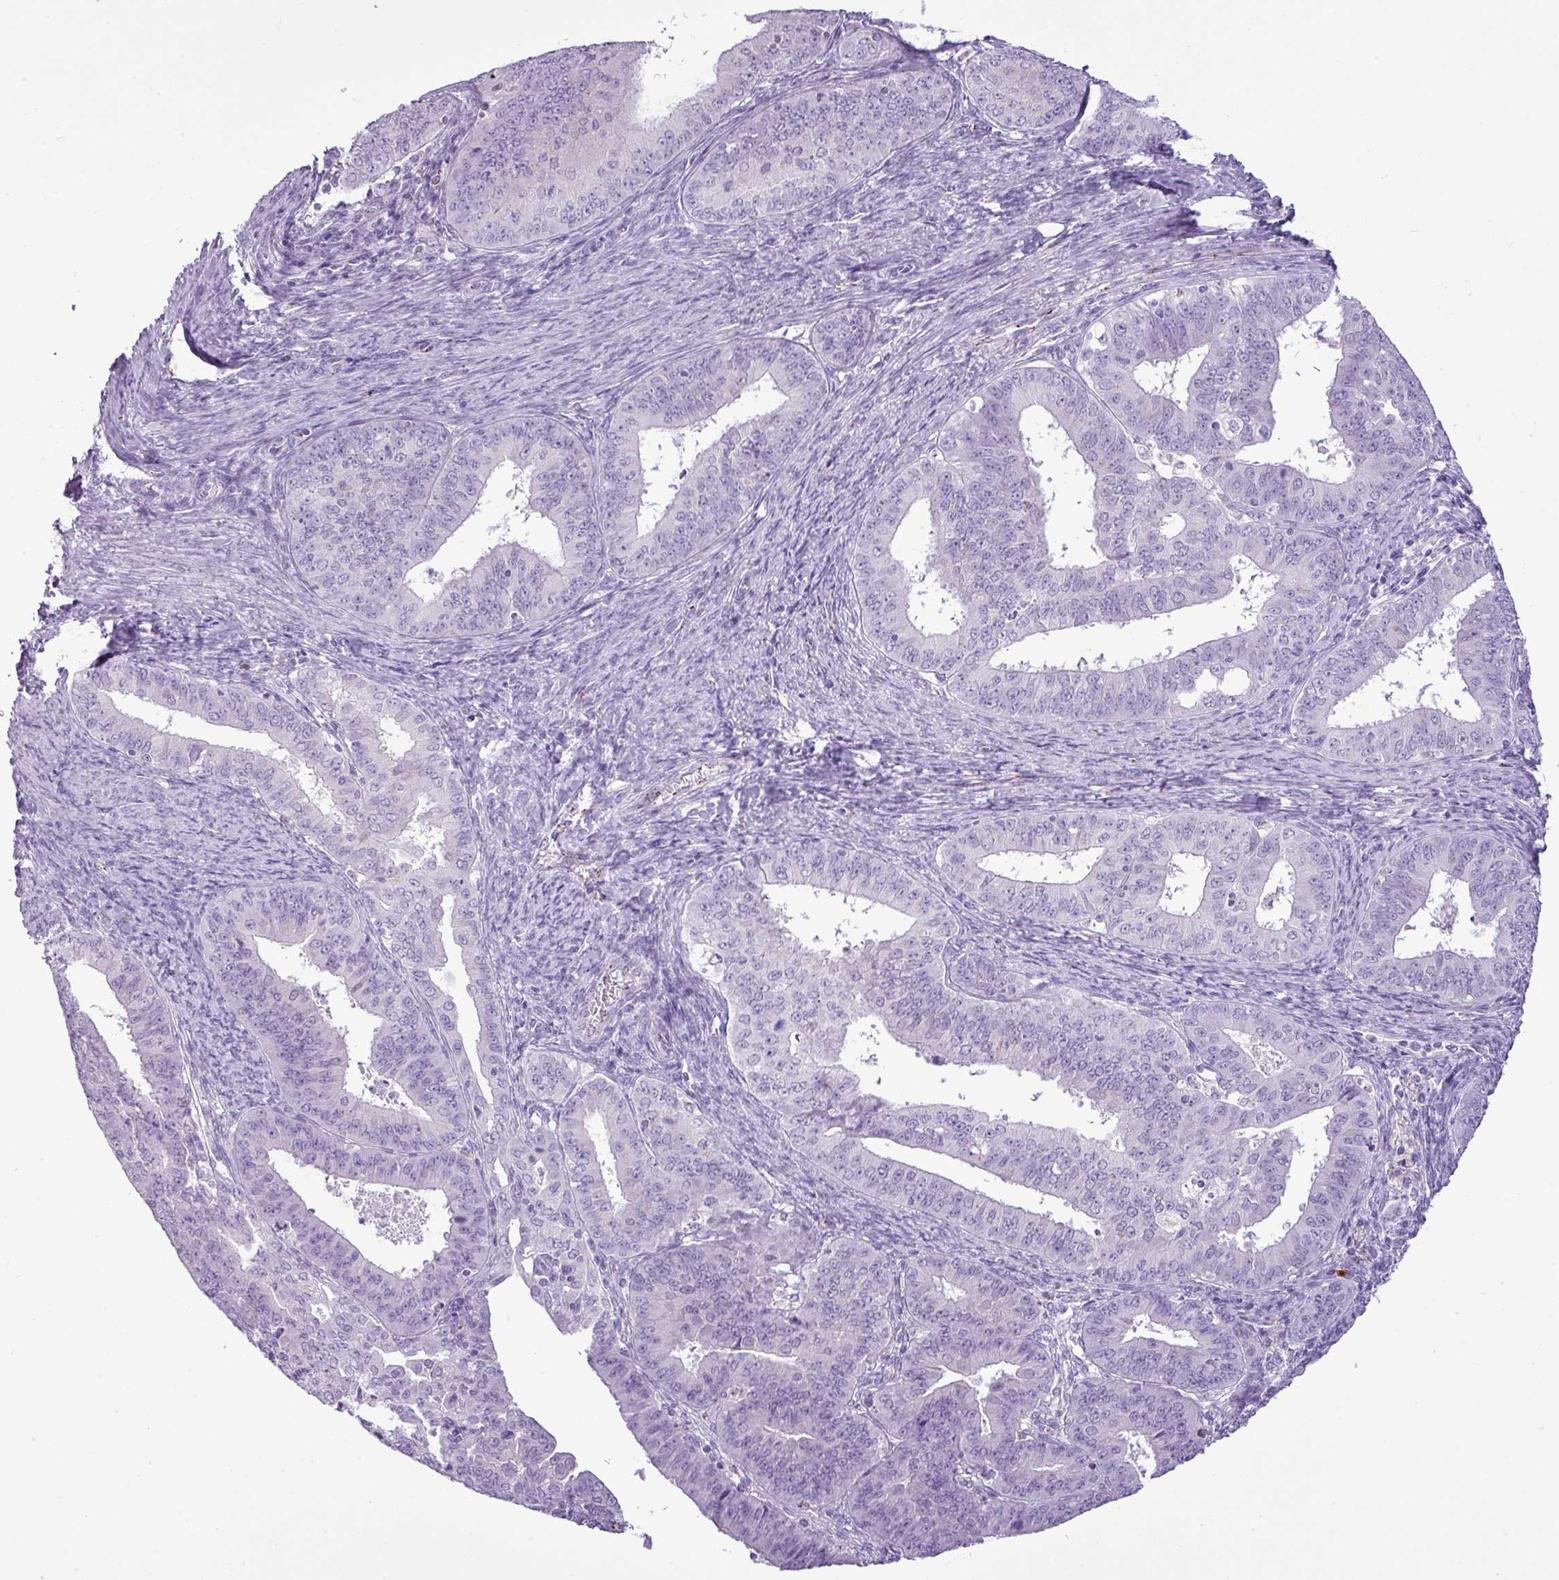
{"staining": {"intensity": "moderate", "quantity": "<25%", "location": "cytoplasmic/membranous"}, "tissue": "endometrial cancer", "cell_type": "Tumor cells", "image_type": "cancer", "snomed": [{"axis": "morphology", "description": "Adenocarcinoma, NOS"}, {"axis": "topography", "description": "Endometrium"}], "caption": "Immunohistochemical staining of endometrial cancer reveals low levels of moderate cytoplasmic/membranous protein staining in approximately <25% of tumor cells.", "gene": "FAM43A", "patient": {"sex": "female", "age": 73}}